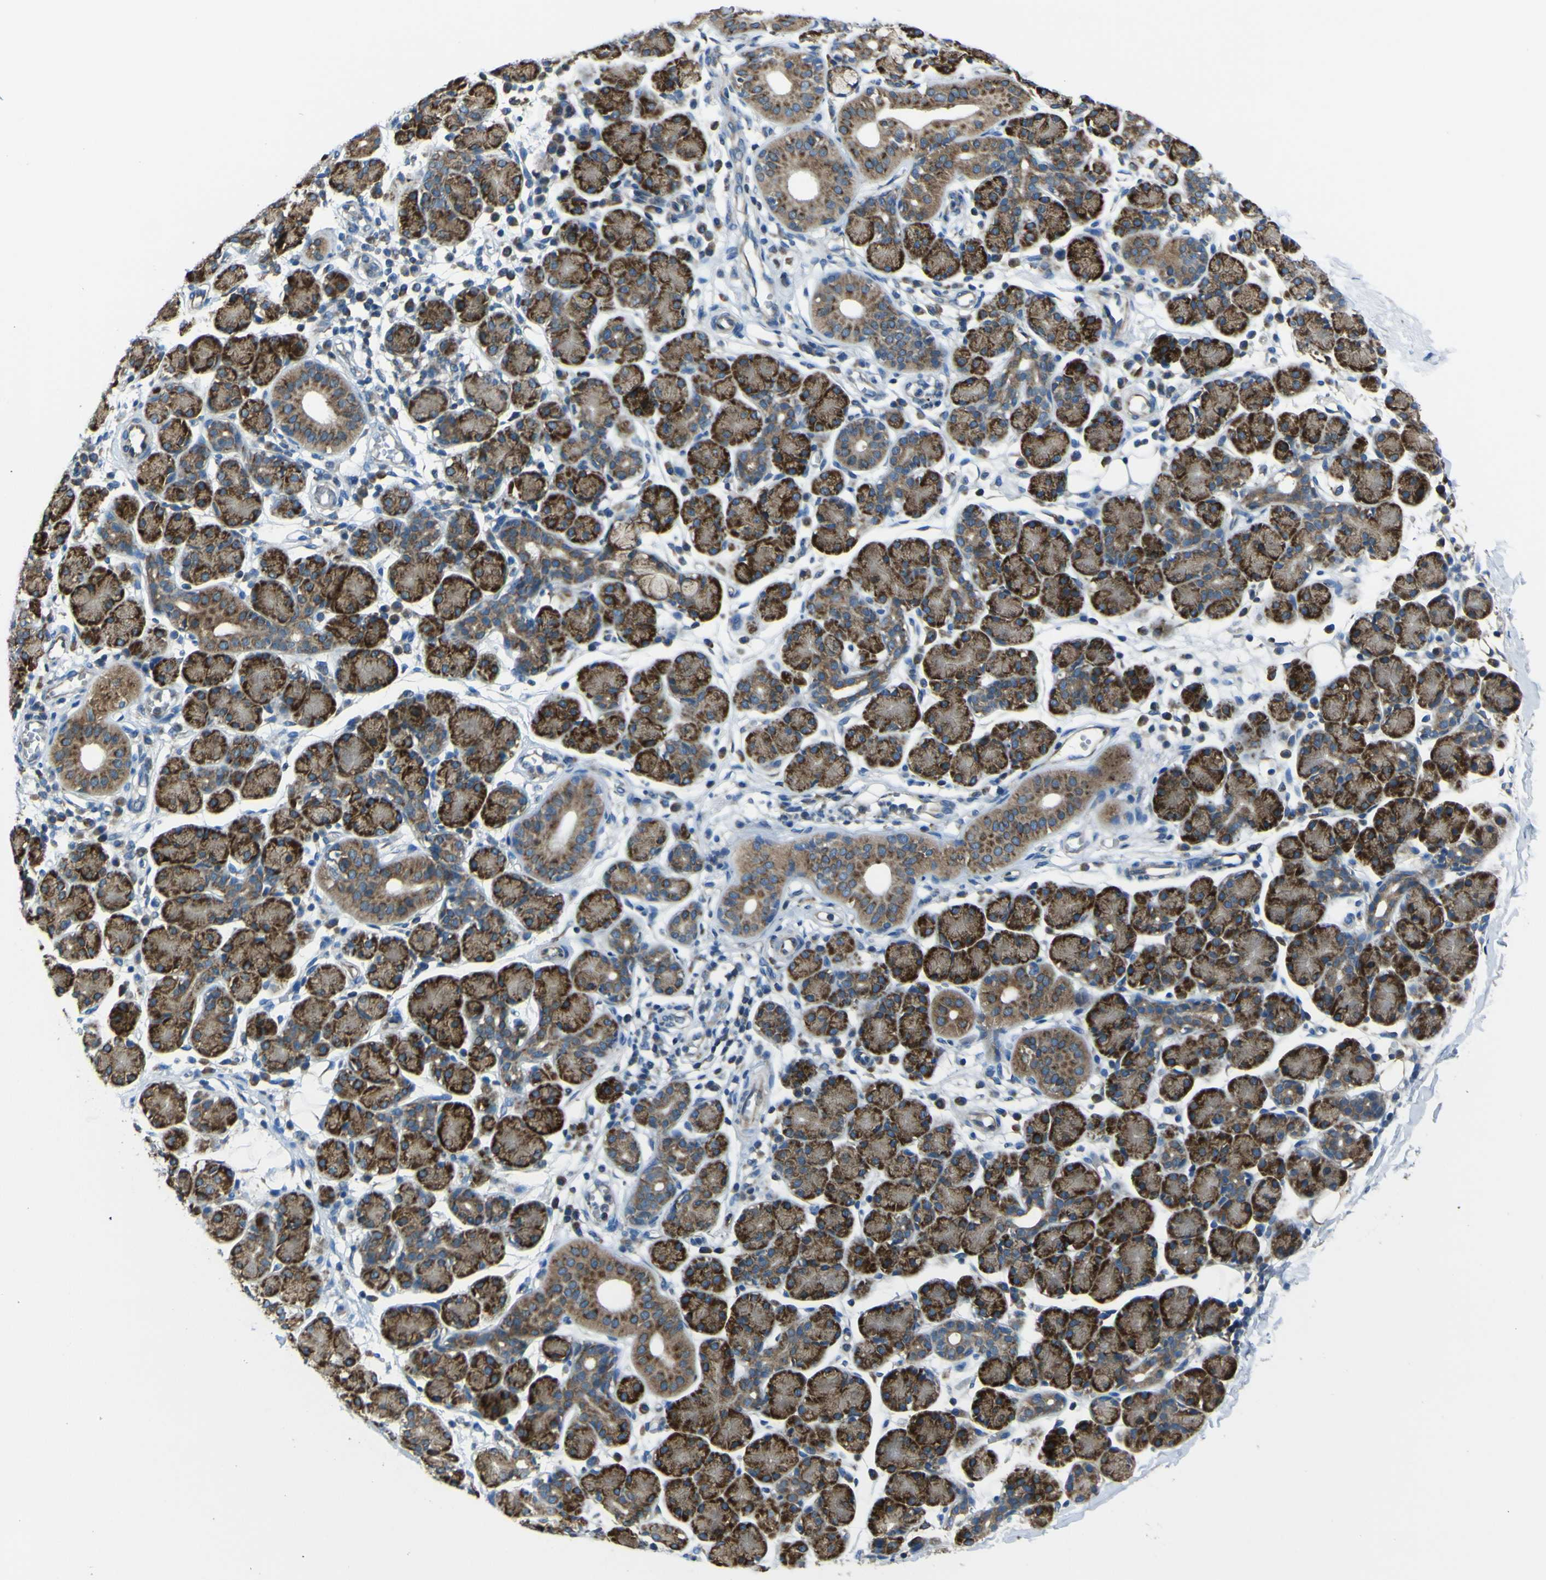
{"staining": {"intensity": "strong", "quantity": ">75%", "location": "cytoplasmic/membranous"}, "tissue": "salivary gland", "cell_type": "Glandular cells", "image_type": "normal", "snomed": [{"axis": "morphology", "description": "Normal tissue, NOS"}, {"axis": "morphology", "description": "Inflammation, NOS"}, {"axis": "topography", "description": "Lymph node"}, {"axis": "topography", "description": "Salivary gland"}], "caption": "The image reveals a brown stain indicating the presence of a protein in the cytoplasmic/membranous of glandular cells in salivary gland.", "gene": "STIM1", "patient": {"sex": "male", "age": 3}}